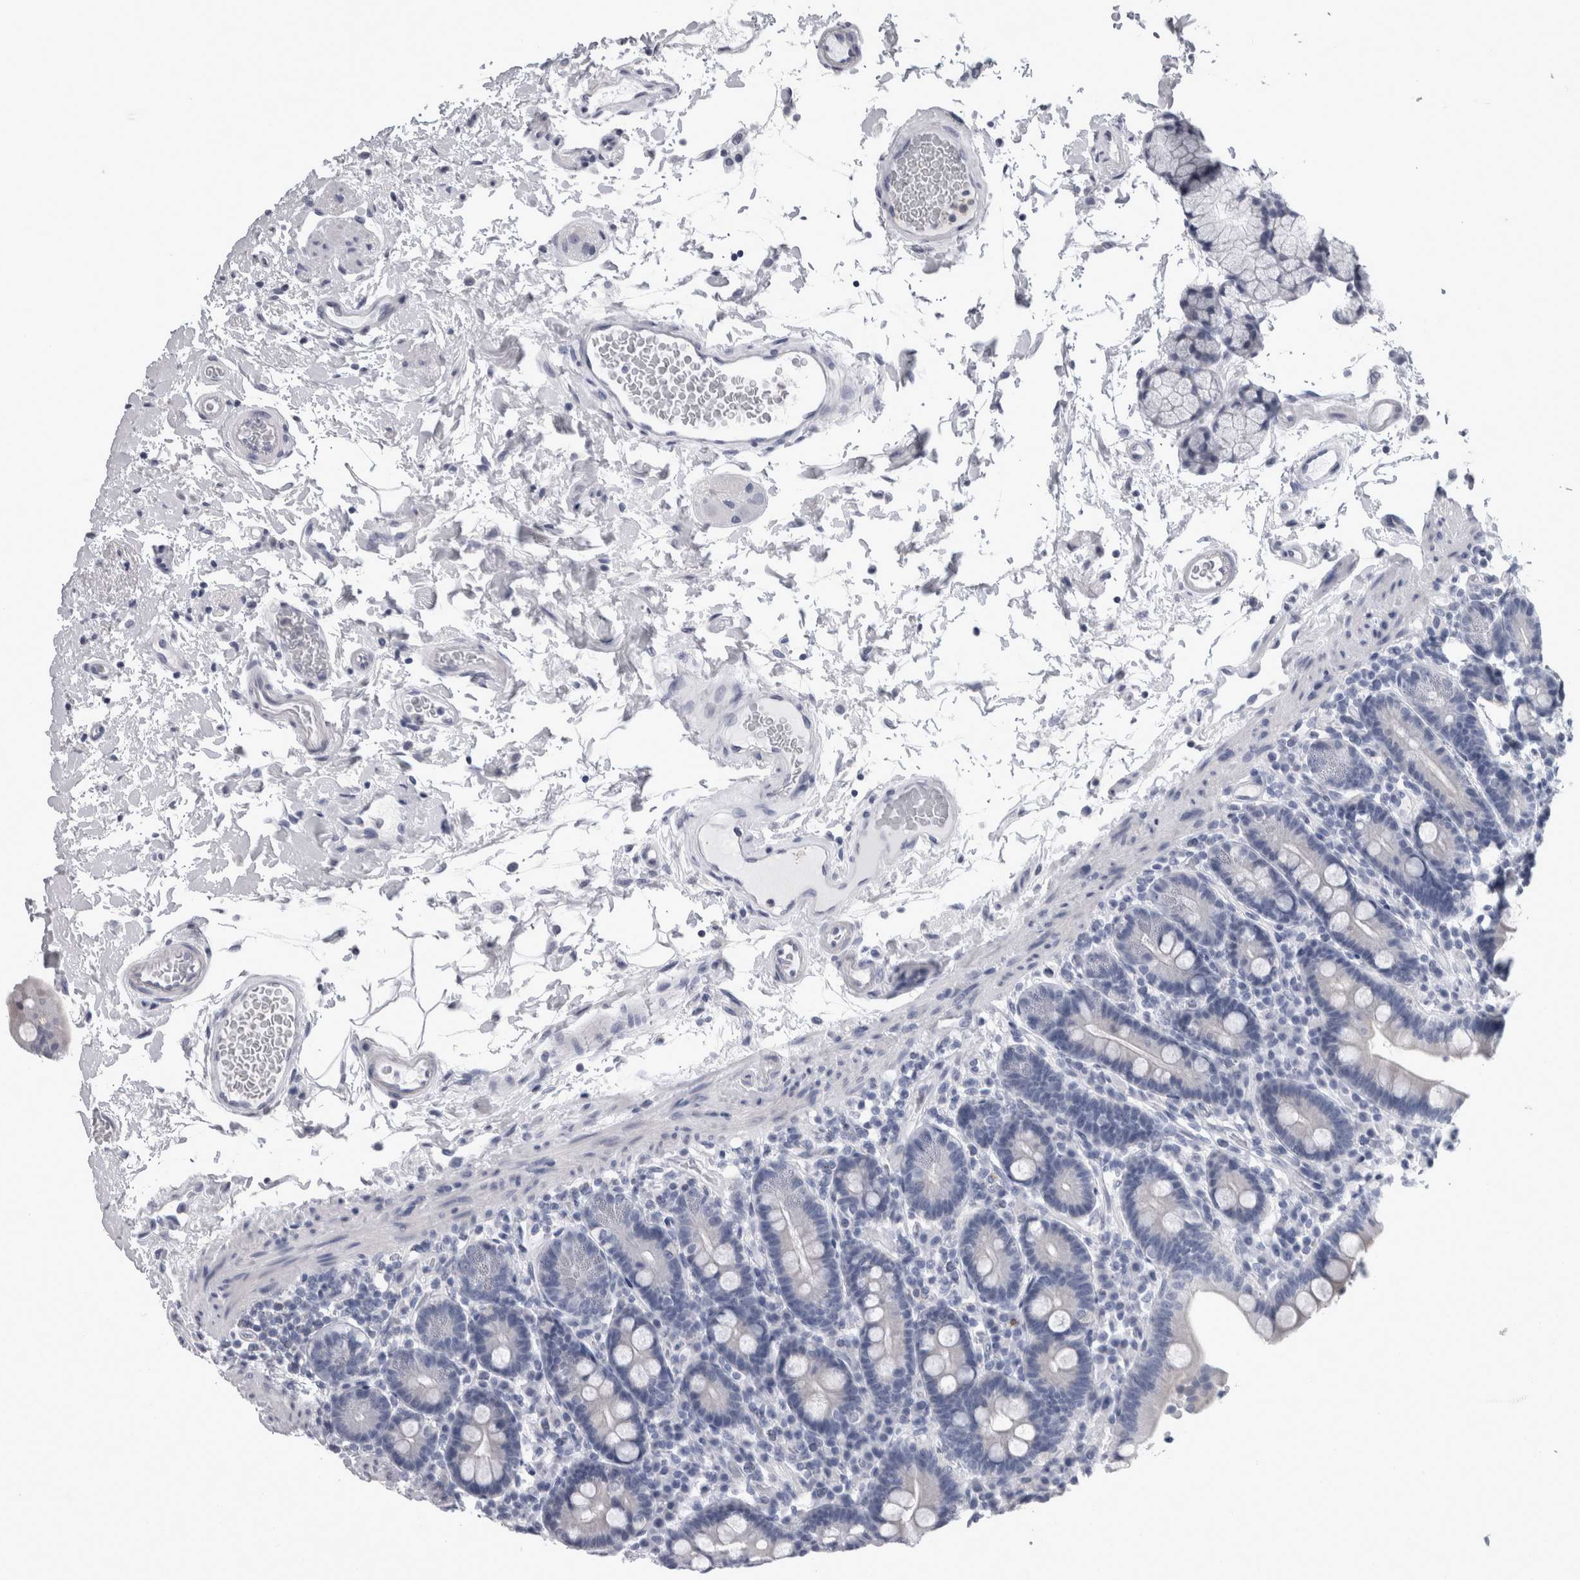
{"staining": {"intensity": "negative", "quantity": "none", "location": "none"}, "tissue": "duodenum", "cell_type": "Glandular cells", "image_type": "normal", "snomed": [{"axis": "morphology", "description": "Normal tissue, NOS"}, {"axis": "topography", "description": "Small intestine, NOS"}], "caption": "Image shows no significant protein staining in glandular cells of benign duodenum.", "gene": "ALDH8A1", "patient": {"sex": "female", "age": 71}}